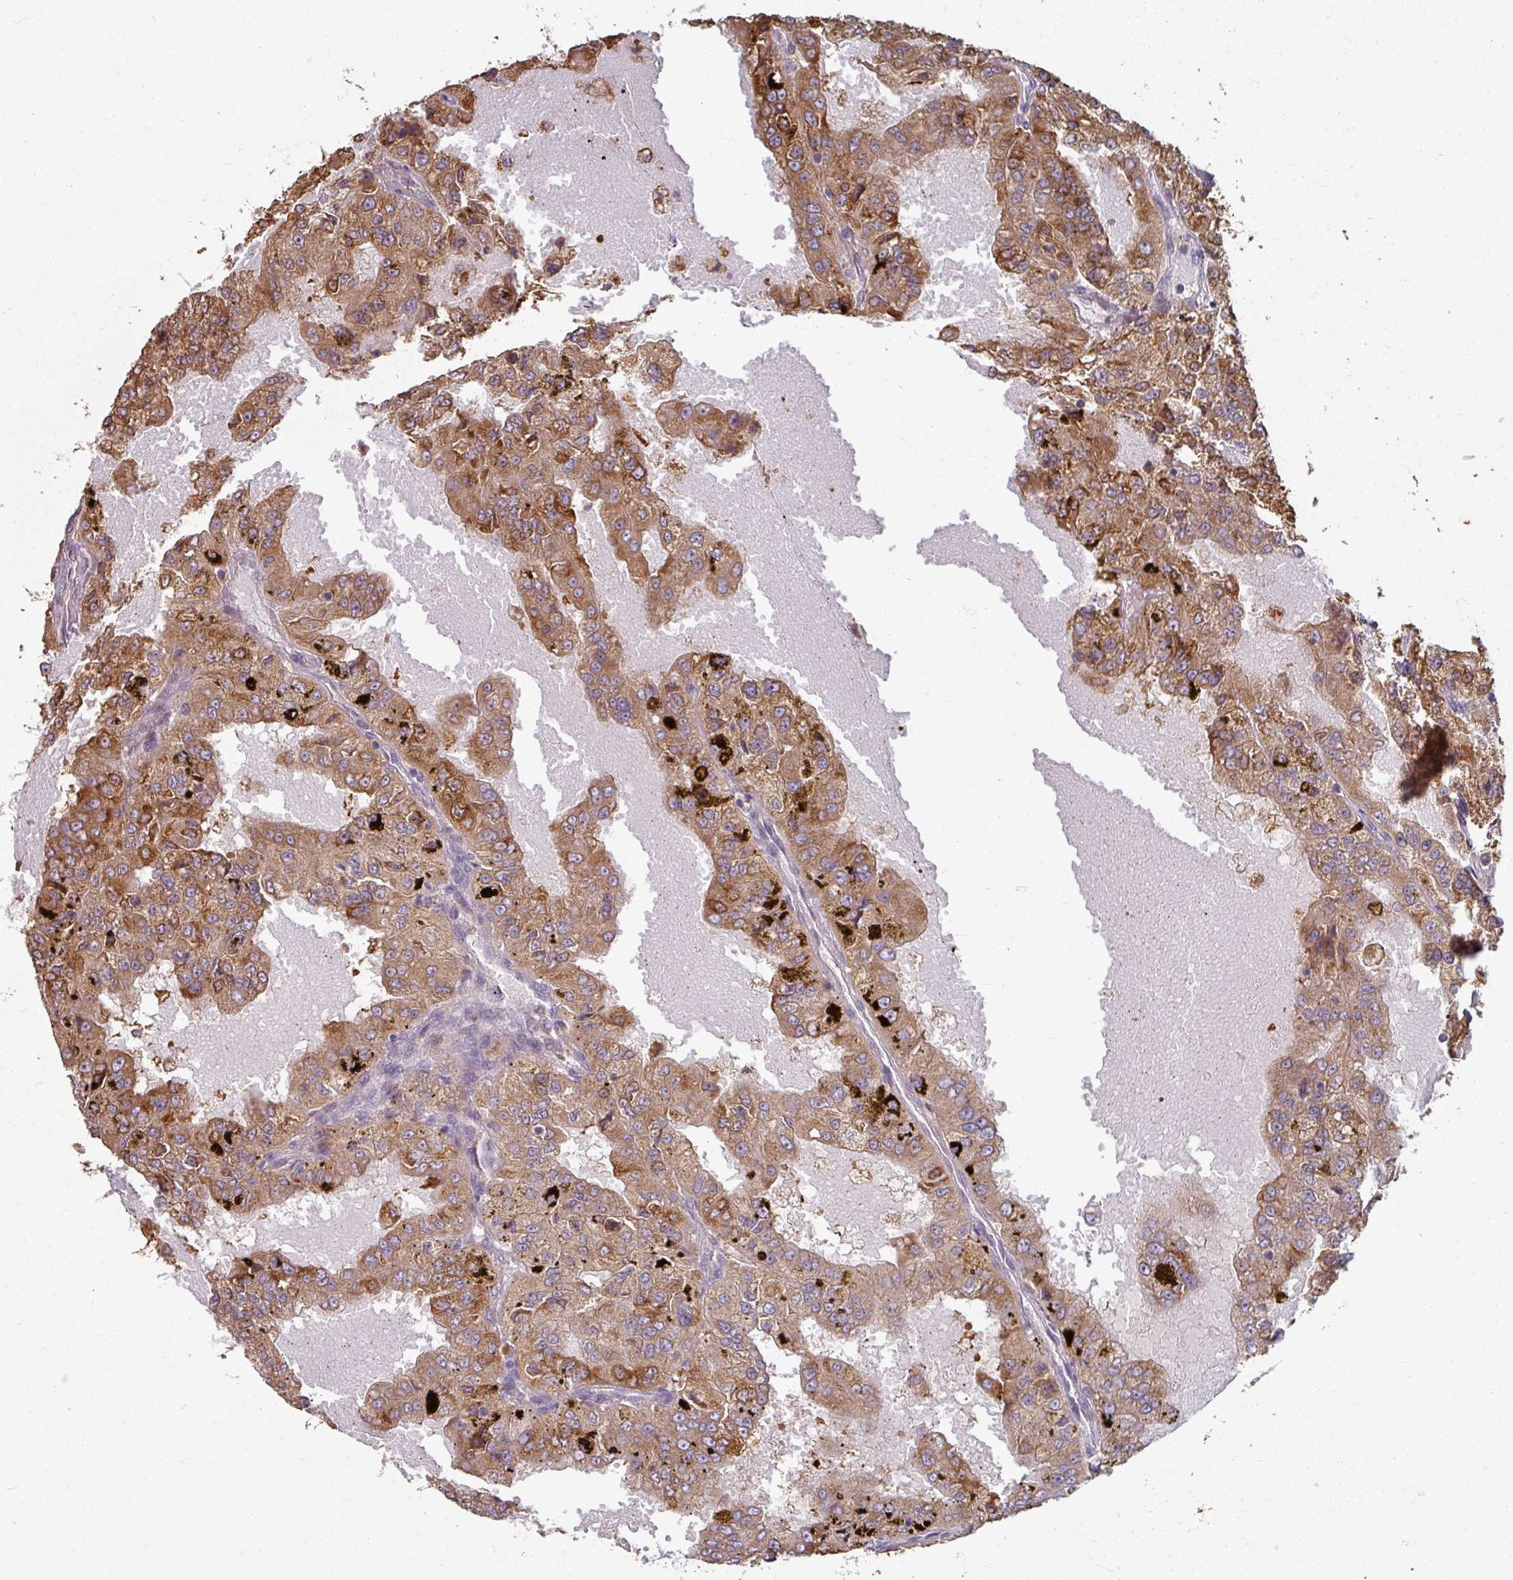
{"staining": {"intensity": "moderate", "quantity": ">75%", "location": "cytoplasmic/membranous"}, "tissue": "renal cancer", "cell_type": "Tumor cells", "image_type": "cancer", "snomed": [{"axis": "morphology", "description": "Adenocarcinoma, NOS"}, {"axis": "topography", "description": "Kidney"}], "caption": "Human adenocarcinoma (renal) stained with a brown dye exhibits moderate cytoplasmic/membranous positive expression in about >75% of tumor cells.", "gene": "CCDC68", "patient": {"sex": "female", "age": 63}}